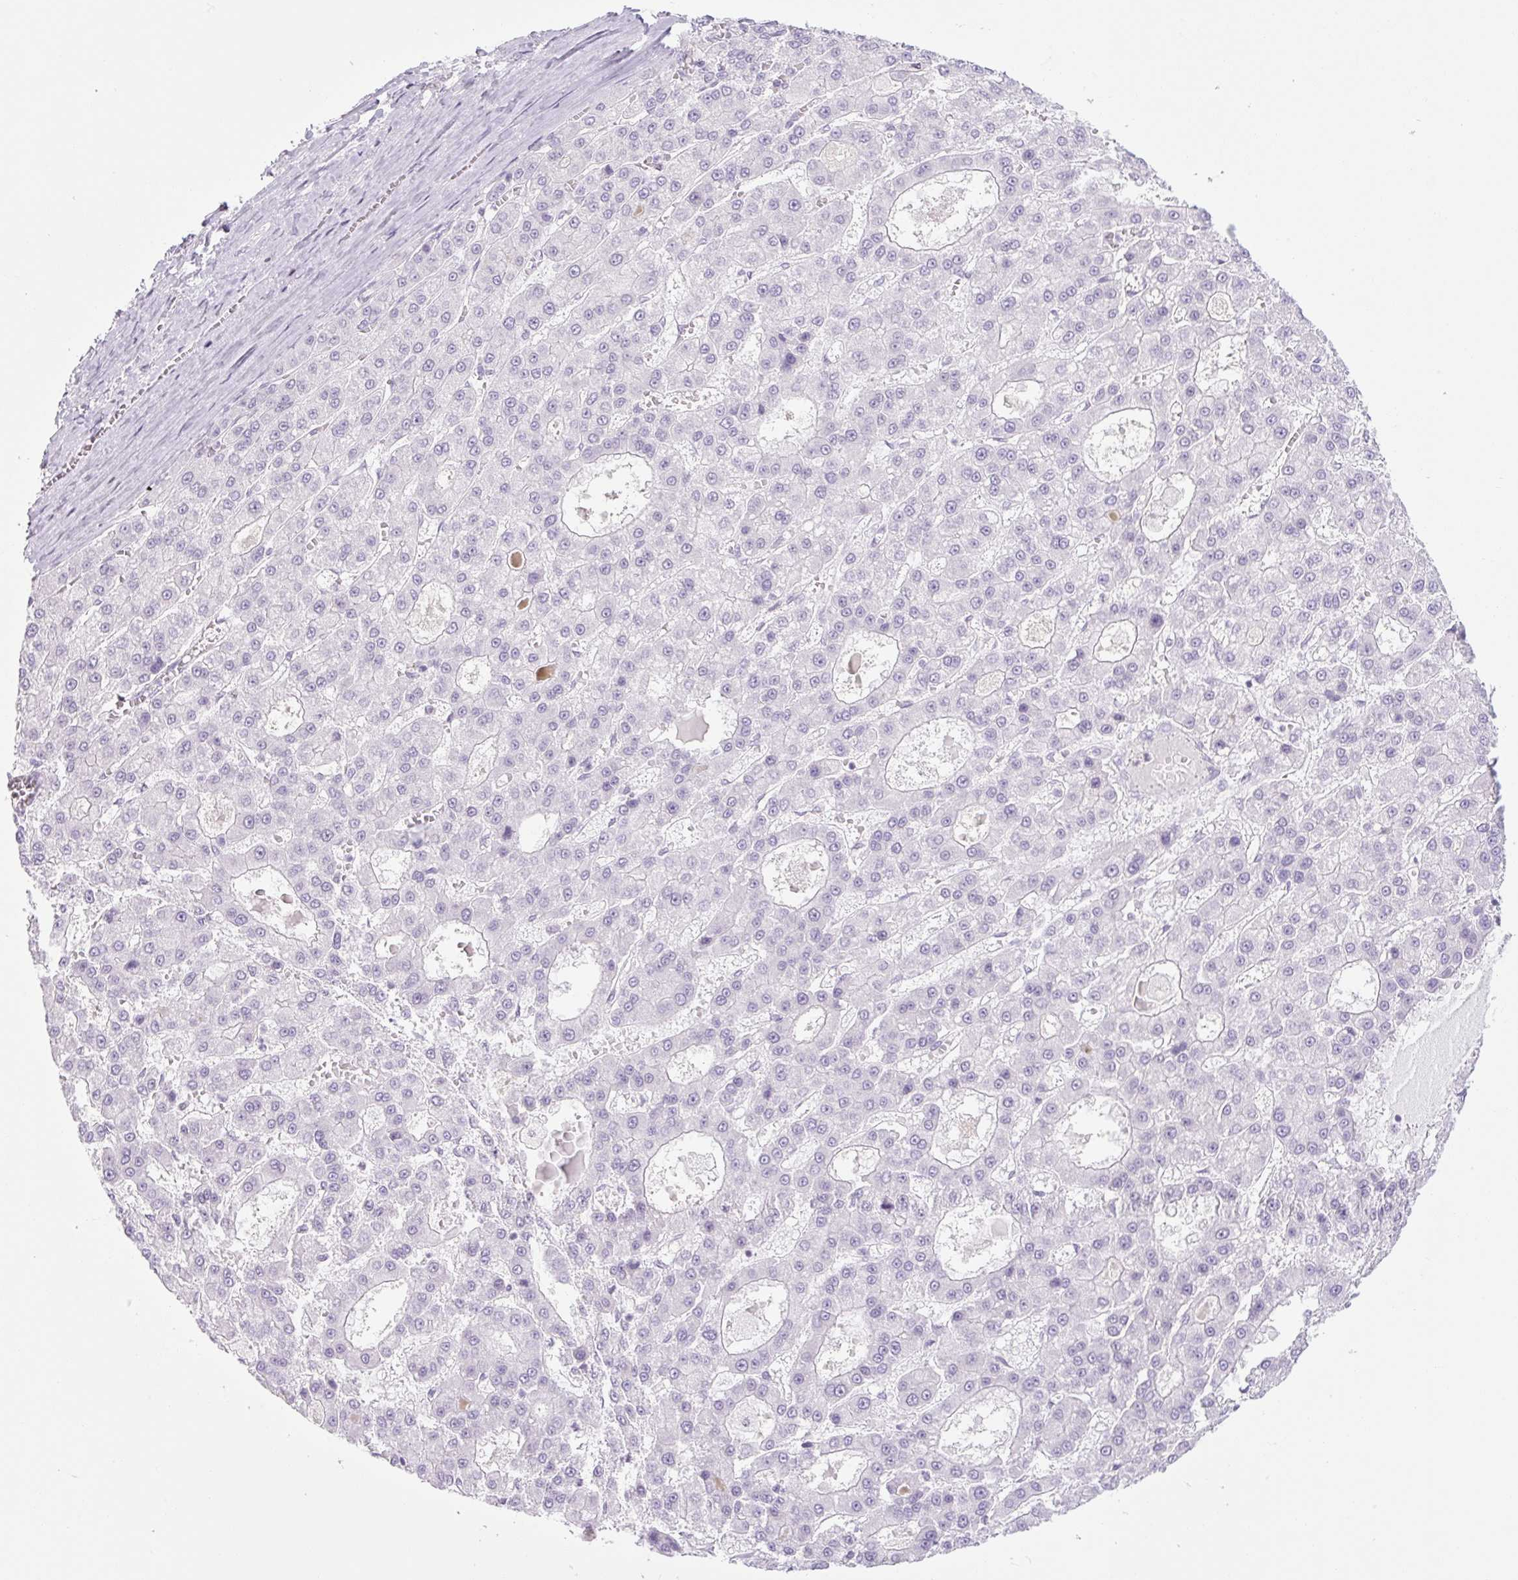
{"staining": {"intensity": "negative", "quantity": "none", "location": "none"}, "tissue": "liver cancer", "cell_type": "Tumor cells", "image_type": "cancer", "snomed": [{"axis": "morphology", "description": "Carcinoma, Hepatocellular, NOS"}, {"axis": "topography", "description": "Liver"}], "caption": "Tumor cells are negative for brown protein staining in liver cancer.", "gene": "TLE3", "patient": {"sex": "male", "age": 70}}